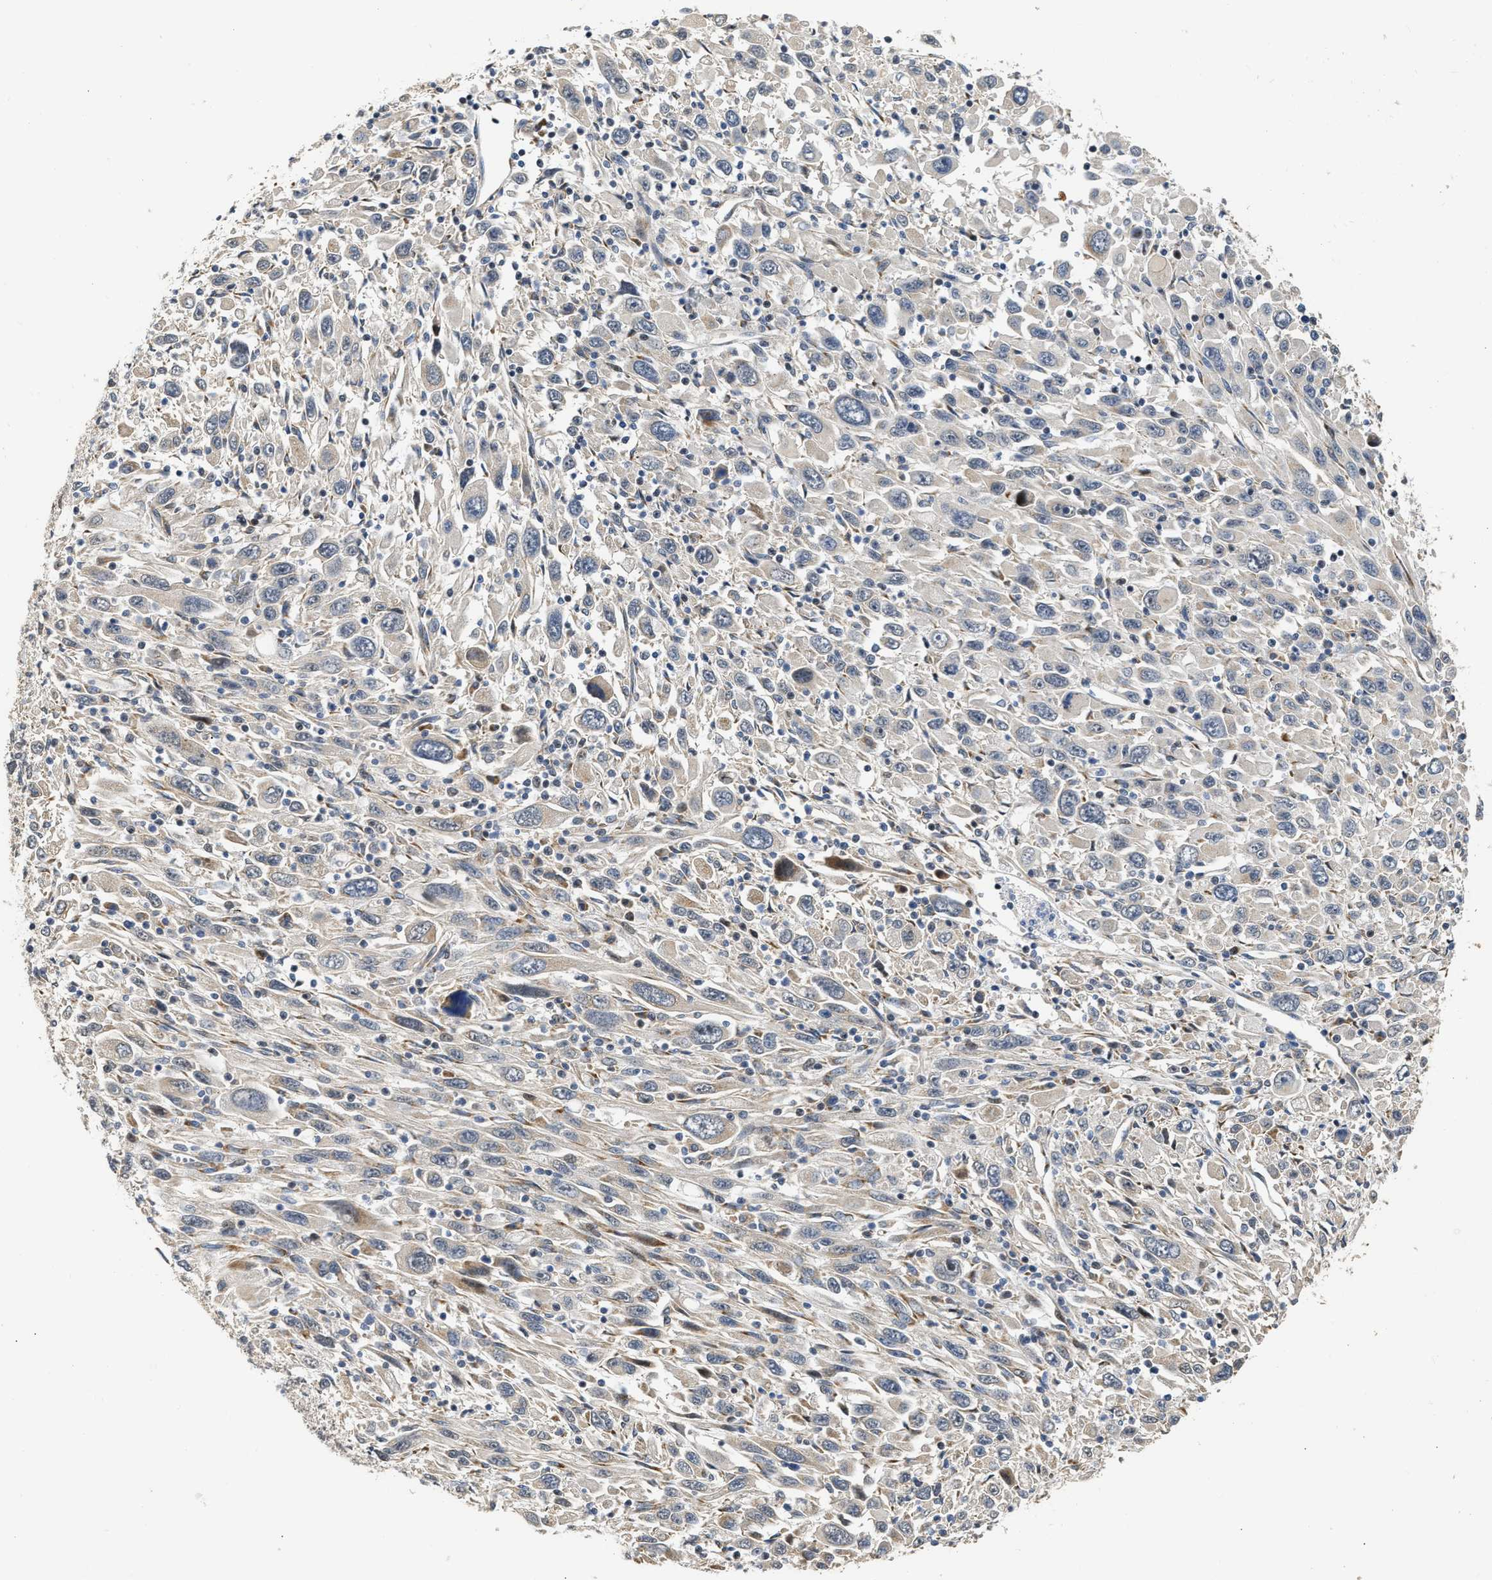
{"staining": {"intensity": "negative", "quantity": "none", "location": "none"}, "tissue": "melanoma", "cell_type": "Tumor cells", "image_type": "cancer", "snomed": [{"axis": "morphology", "description": "Malignant melanoma, Metastatic site"}, {"axis": "topography", "description": "Skin"}], "caption": "Immunohistochemistry (IHC) histopathology image of human melanoma stained for a protein (brown), which displays no staining in tumor cells. The staining is performed using DAB brown chromogen with nuclei counter-stained in using hematoxylin.", "gene": "DEPTOR", "patient": {"sex": "female", "age": 56}}